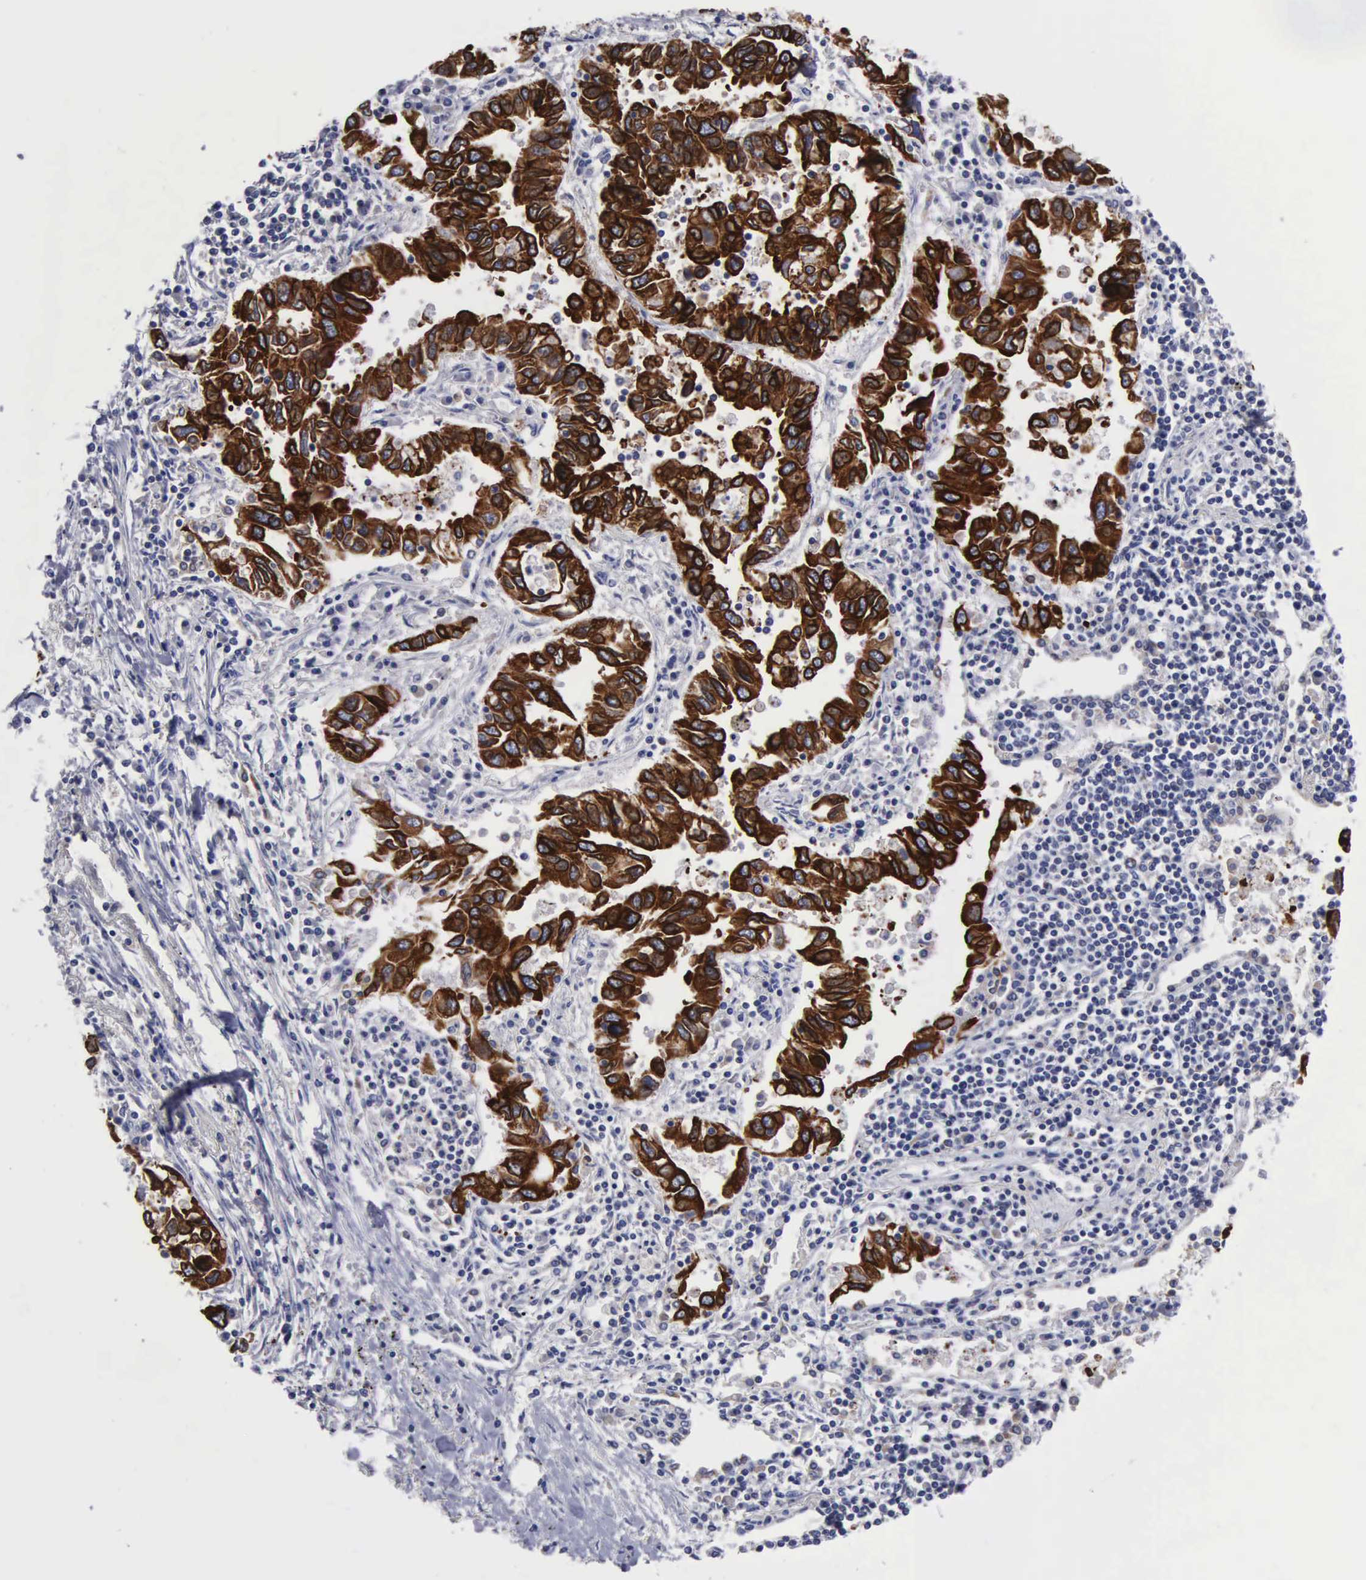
{"staining": {"intensity": "strong", "quantity": "25%-75%", "location": "cytoplasmic/membranous"}, "tissue": "lung cancer", "cell_type": "Tumor cells", "image_type": "cancer", "snomed": [{"axis": "morphology", "description": "Adenocarcinoma, NOS"}, {"axis": "topography", "description": "Lung"}], "caption": "A high-resolution histopathology image shows immunohistochemistry (IHC) staining of lung cancer (adenocarcinoma), which demonstrates strong cytoplasmic/membranous positivity in about 25%-75% of tumor cells. The staining is performed using DAB brown chromogen to label protein expression. The nuclei are counter-stained blue using hematoxylin.", "gene": "PTGS2", "patient": {"sex": "male", "age": 48}}